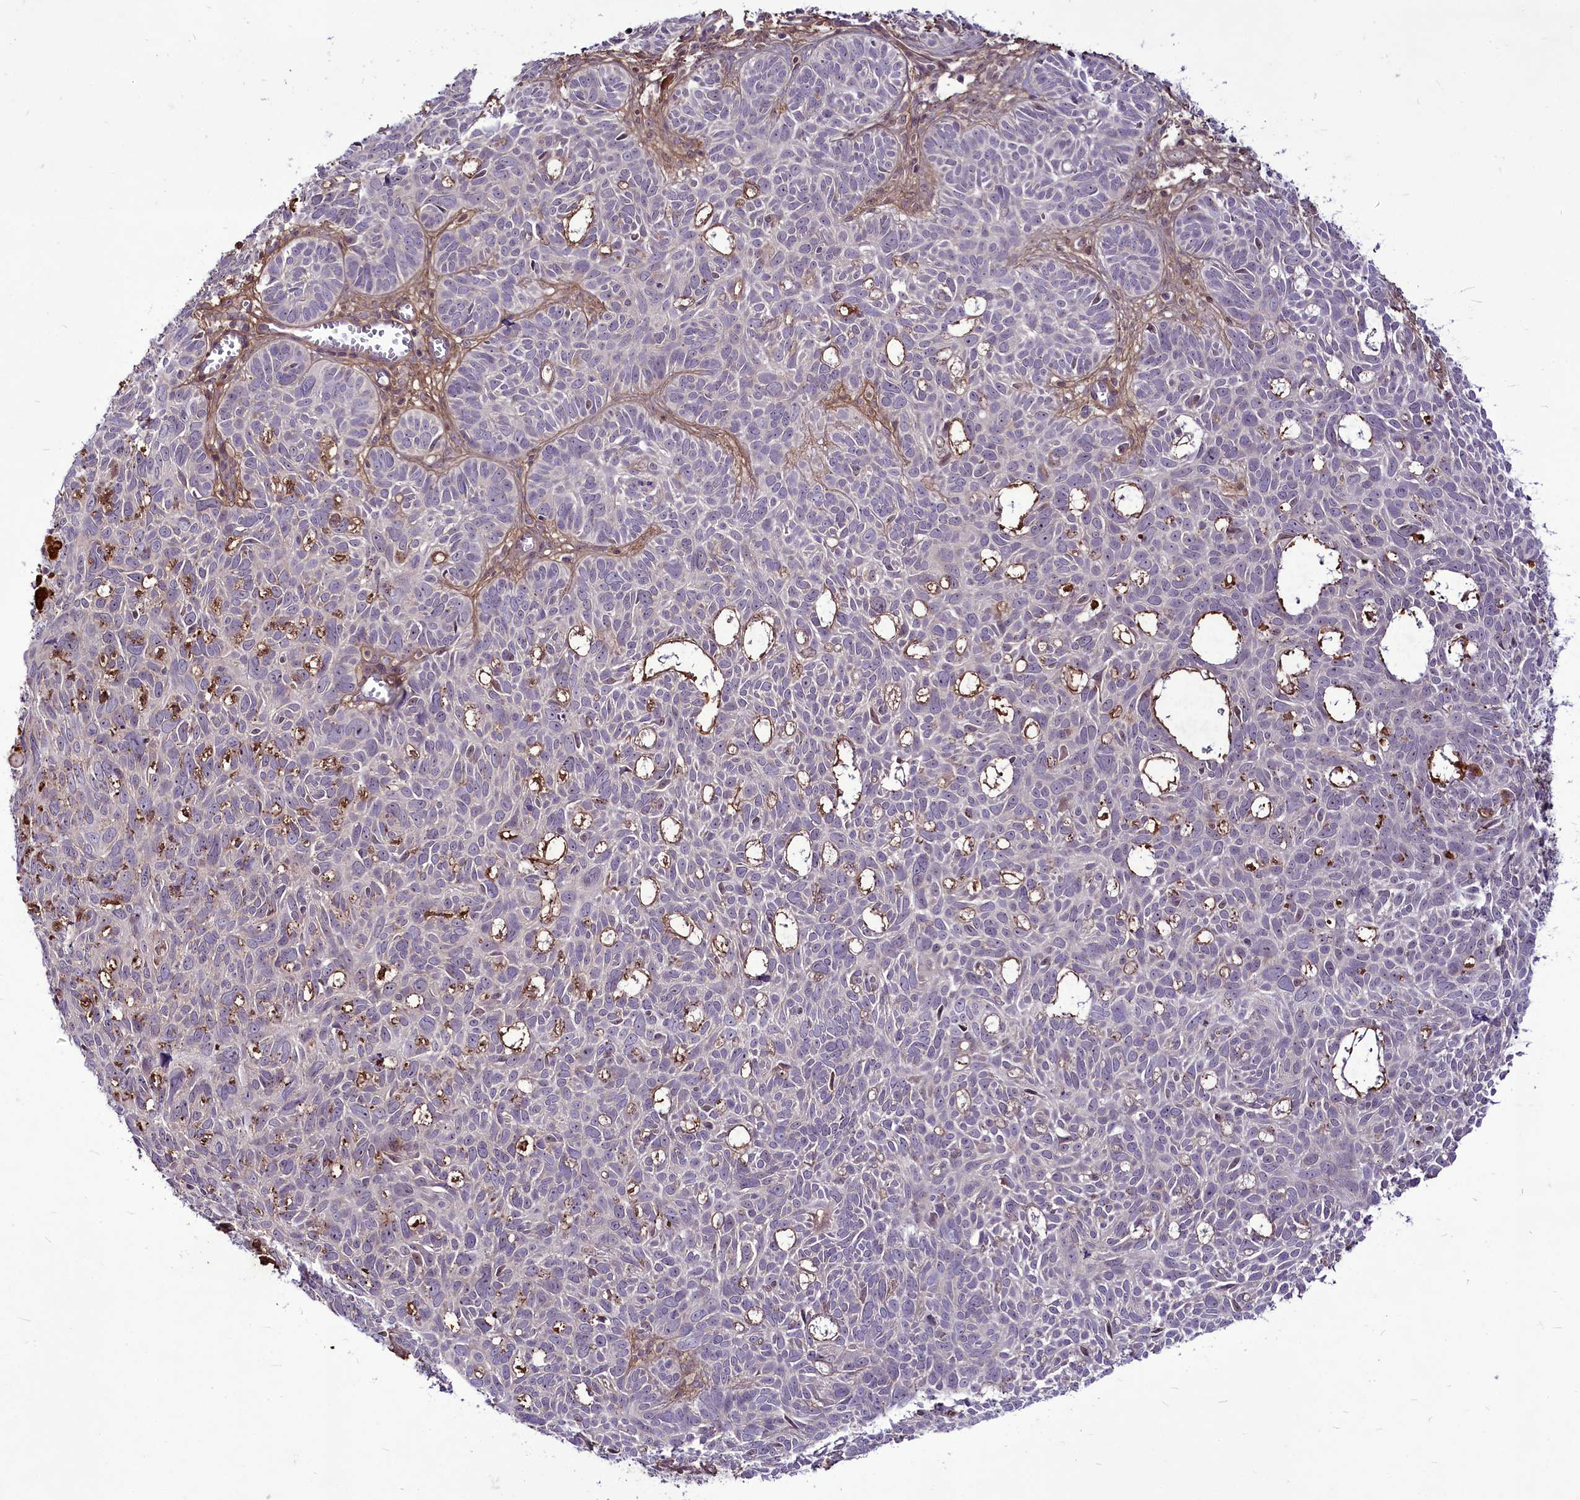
{"staining": {"intensity": "negative", "quantity": "none", "location": "none"}, "tissue": "skin cancer", "cell_type": "Tumor cells", "image_type": "cancer", "snomed": [{"axis": "morphology", "description": "Basal cell carcinoma"}, {"axis": "topography", "description": "Skin"}], "caption": "High magnification brightfield microscopy of skin cancer stained with DAB (3,3'-diaminobenzidine) (brown) and counterstained with hematoxylin (blue): tumor cells show no significant staining.", "gene": "RSBN1", "patient": {"sex": "male", "age": 69}}